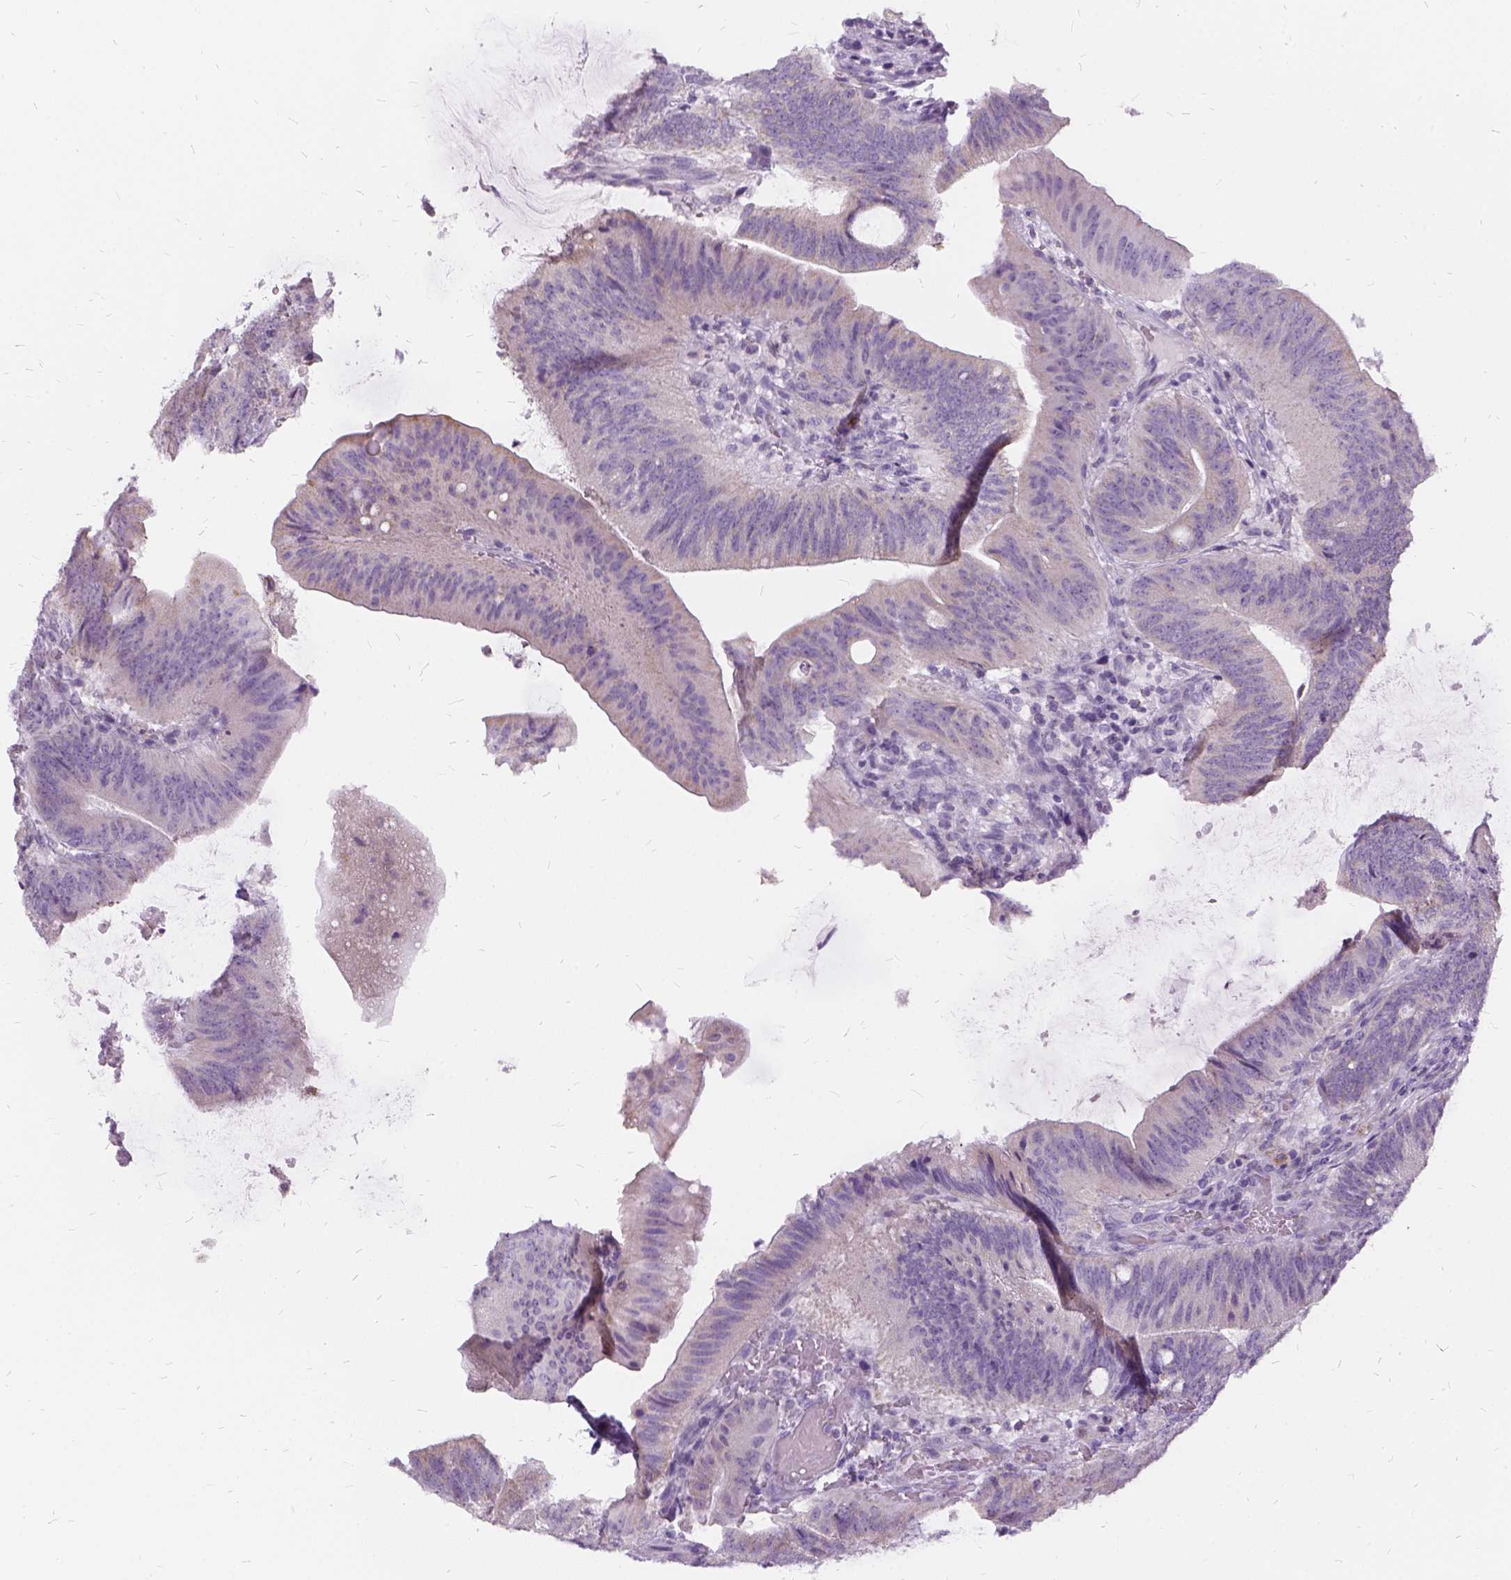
{"staining": {"intensity": "negative", "quantity": "none", "location": "none"}, "tissue": "colorectal cancer", "cell_type": "Tumor cells", "image_type": "cancer", "snomed": [{"axis": "morphology", "description": "Adenocarcinoma, NOS"}, {"axis": "topography", "description": "Colon"}], "caption": "Protein analysis of adenocarcinoma (colorectal) shows no significant expression in tumor cells.", "gene": "FDX1", "patient": {"sex": "female", "age": 43}}